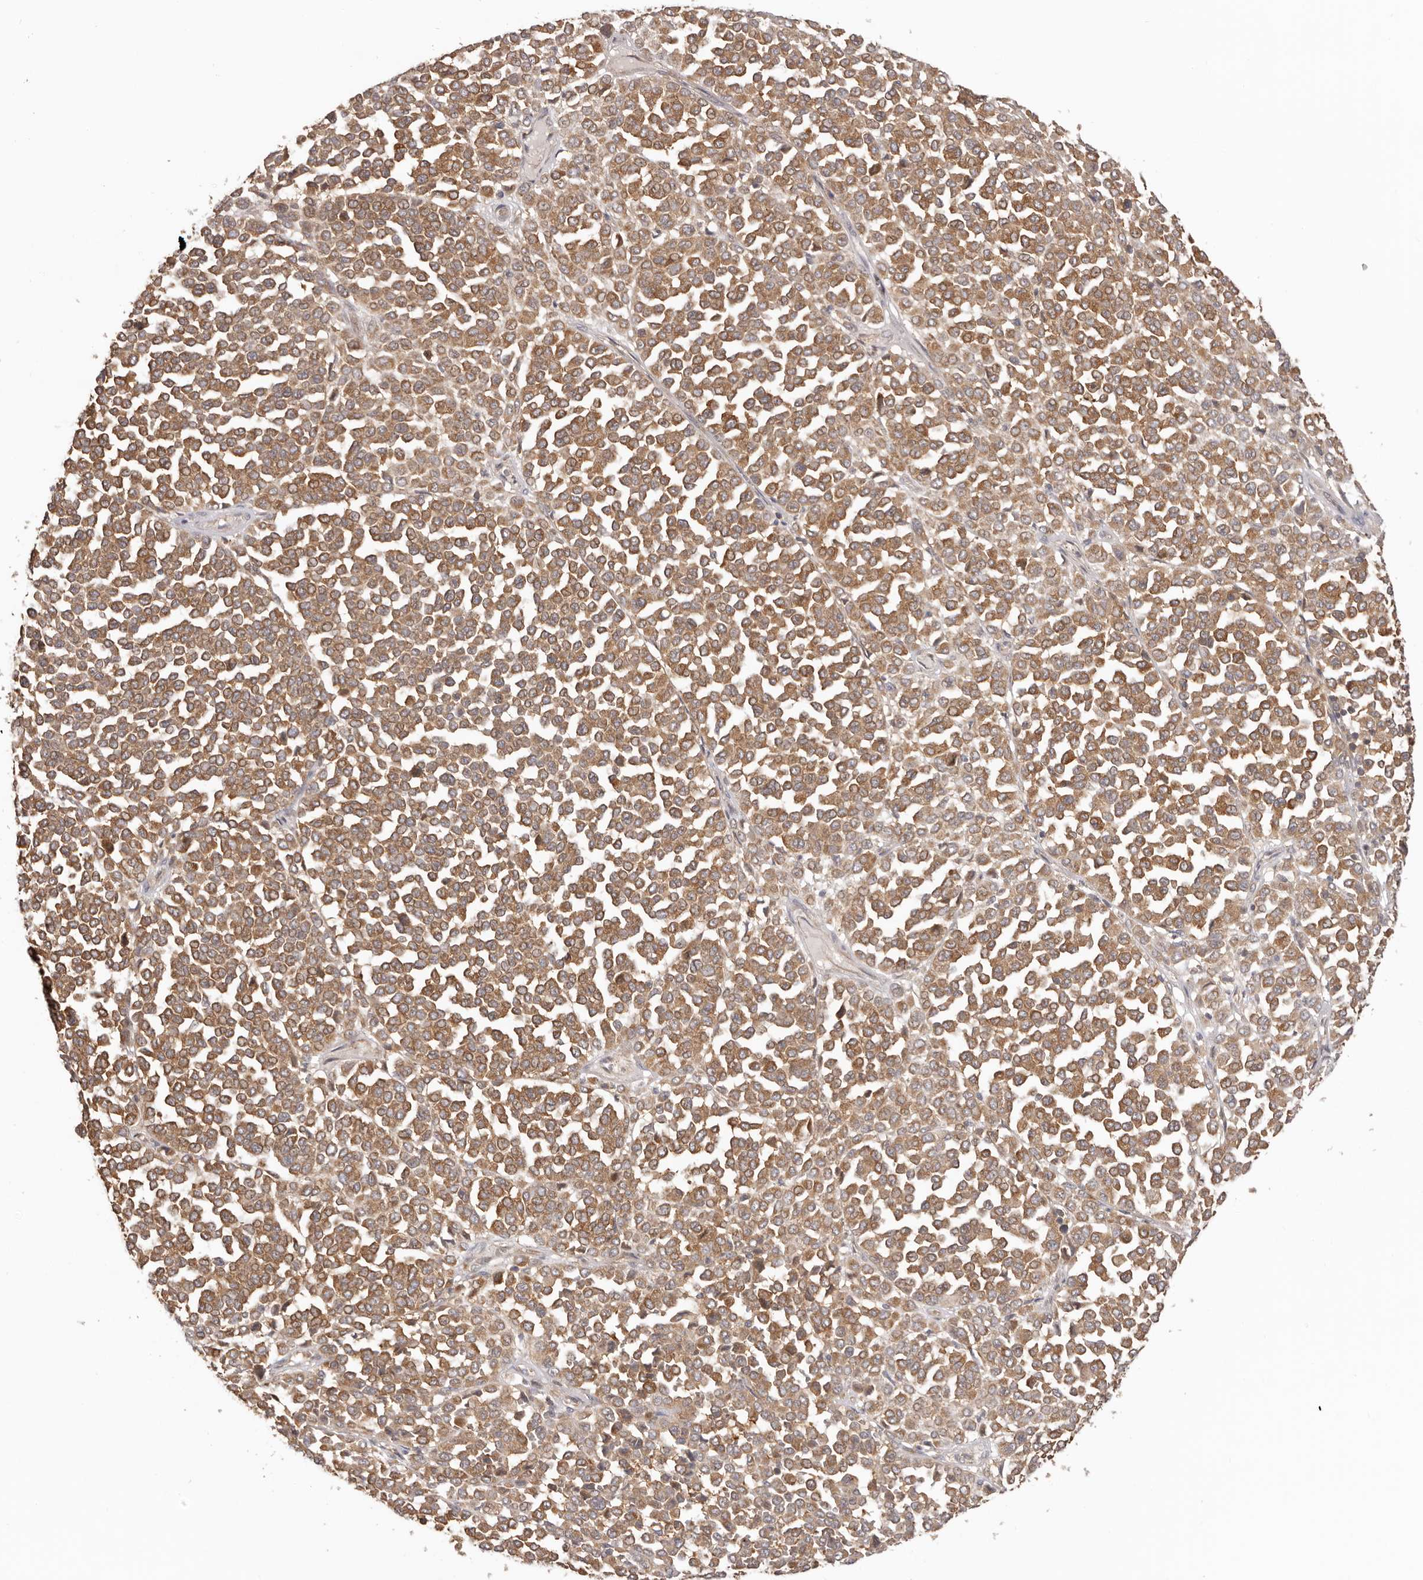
{"staining": {"intensity": "moderate", "quantity": ">75%", "location": "cytoplasmic/membranous"}, "tissue": "melanoma", "cell_type": "Tumor cells", "image_type": "cancer", "snomed": [{"axis": "morphology", "description": "Malignant melanoma, Metastatic site"}, {"axis": "topography", "description": "Pancreas"}], "caption": "Human melanoma stained for a protein (brown) shows moderate cytoplasmic/membranous positive positivity in about >75% of tumor cells.", "gene": "EEF1E1", "patient": {"sex": "female", "age": 30}}